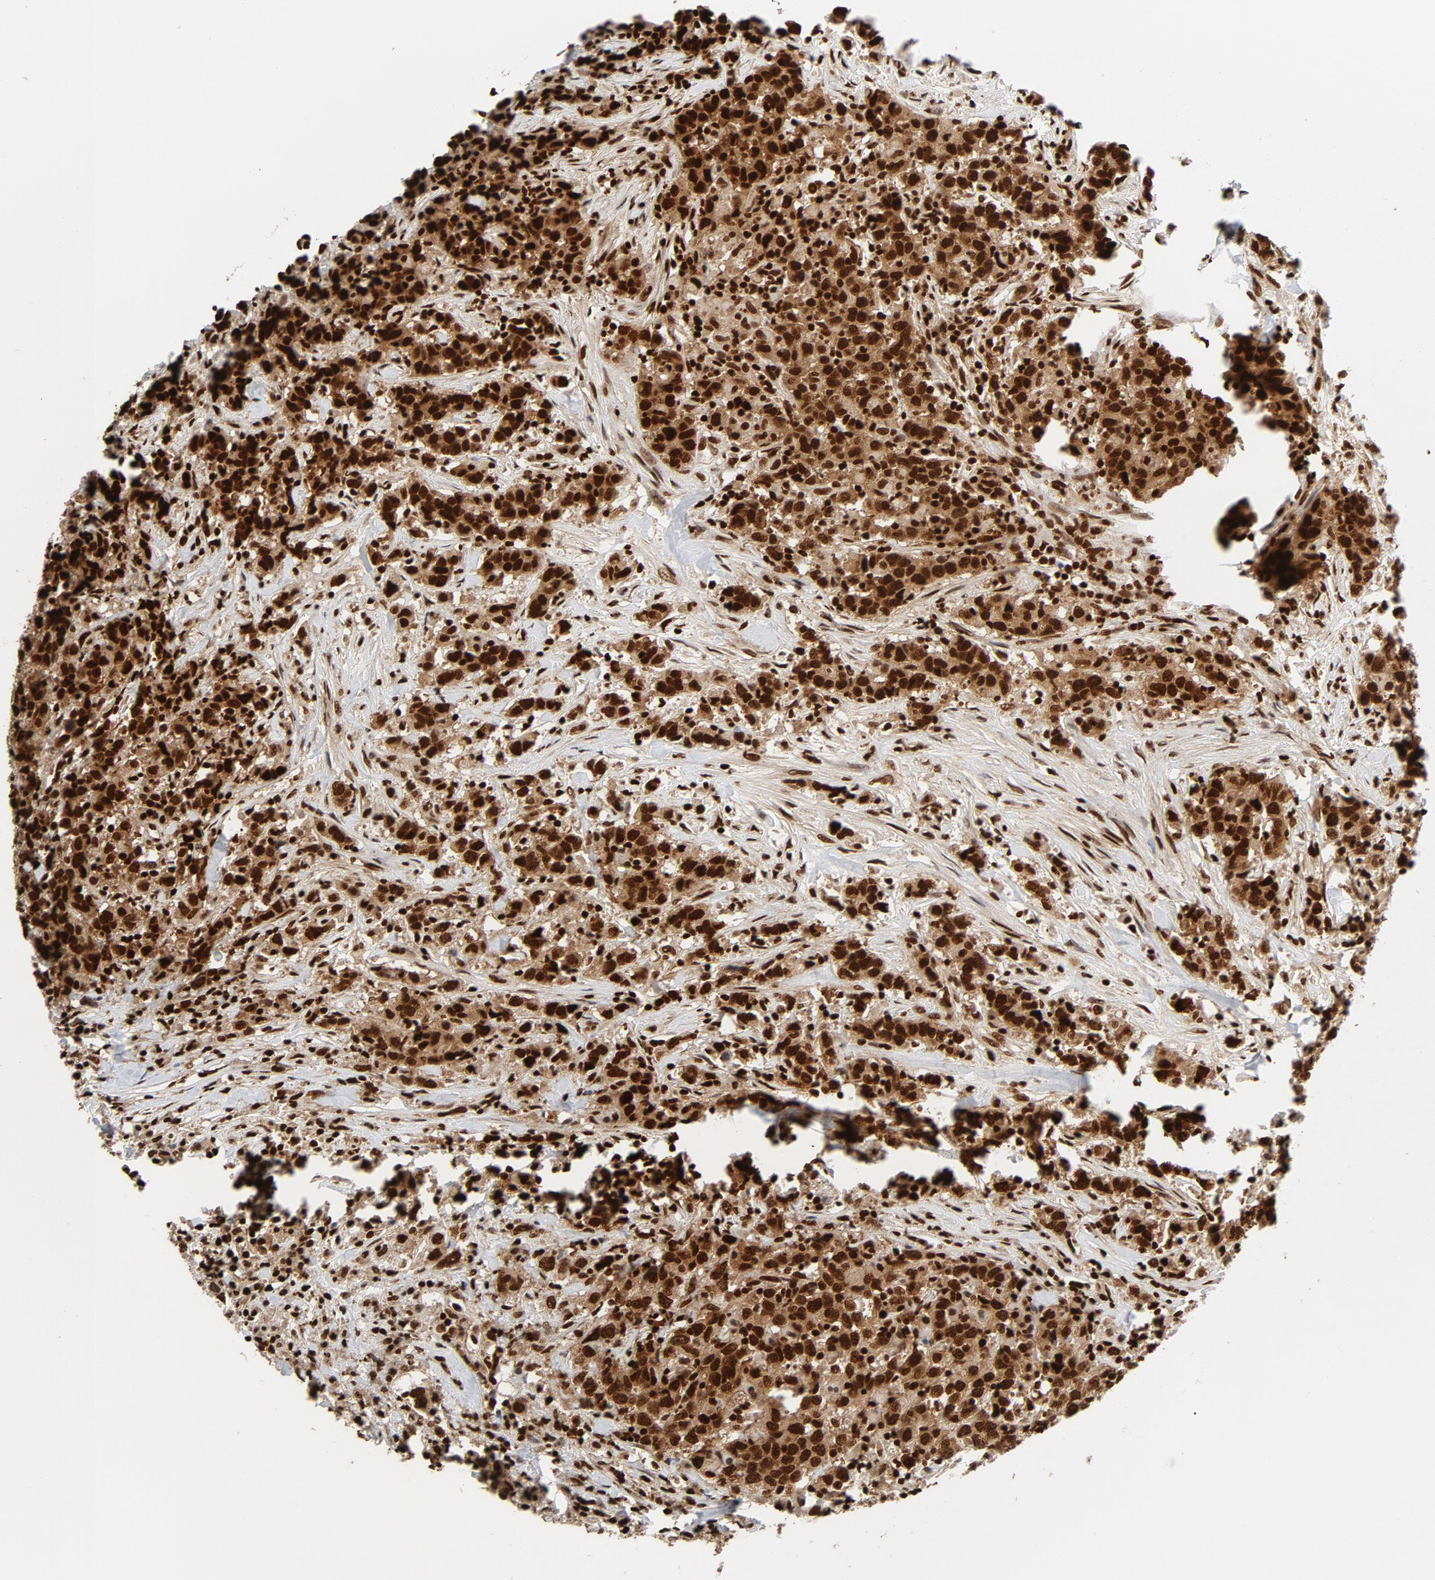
{"staining": {"intensity": "strong", "quantity": ">75%", "location": "nuclear"}, "tissue": "urothelial cancer", "cell_type": "Tumor cells", "image_type": "cancer", "snomed": [{"axis": "morphology", "description": "Urothelial carcinoma, High grade"}, {"axis": "topography", "description": "Urinary bladder"}], "caption": "This histopathology image reveals urothelial cancer stained with immunohistochemistry to label a protein in brown. The nuclear of tumor cells show strong positivity for the protein. Nuclei are counter-stained blue.", "gene": "NFYB", "patient": {"sex": "male", "age": 61}}